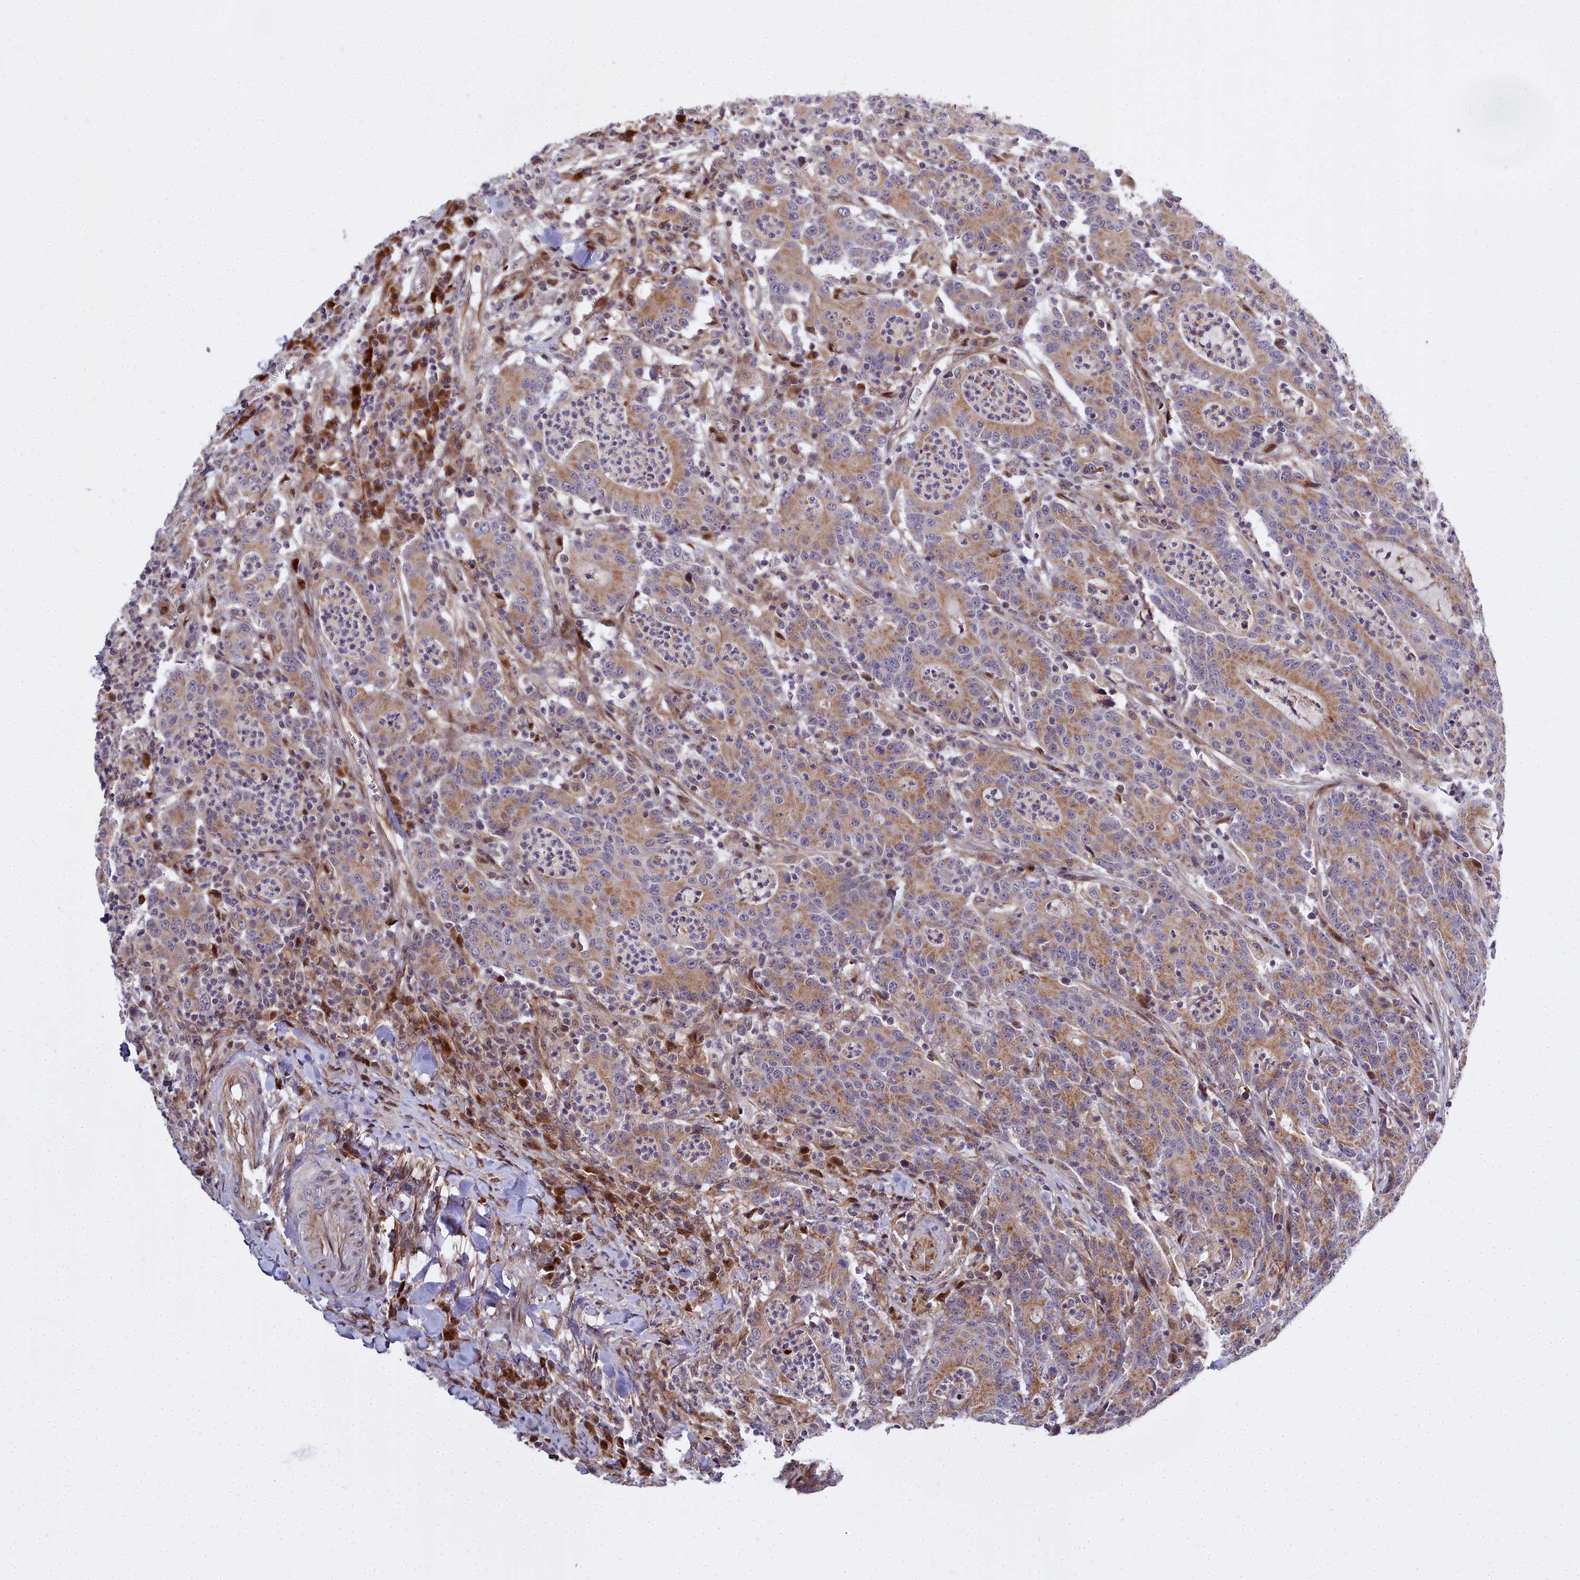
{"staining": {"intensity": "moderate", "quantity": ">75%", "location": "cytoplasmic/membranous"}, "tissue": "colorectal cancer", "cell_type": "Tumor cells", "image_type": "cancer", "snomed": [{"axis": "morphology", "description": "Adenocarcinoma, NOS"}, {"axis": "topography", "description": "Colon"}], "caption": "Colorectal adenocarcinoma stained for a protein (brown) shows moderate cytoplasmic/membranous positive expression in about >75% of tumor cells.", "gene": "MRPS11", "patient": {"sex": "male", "age": 83}}